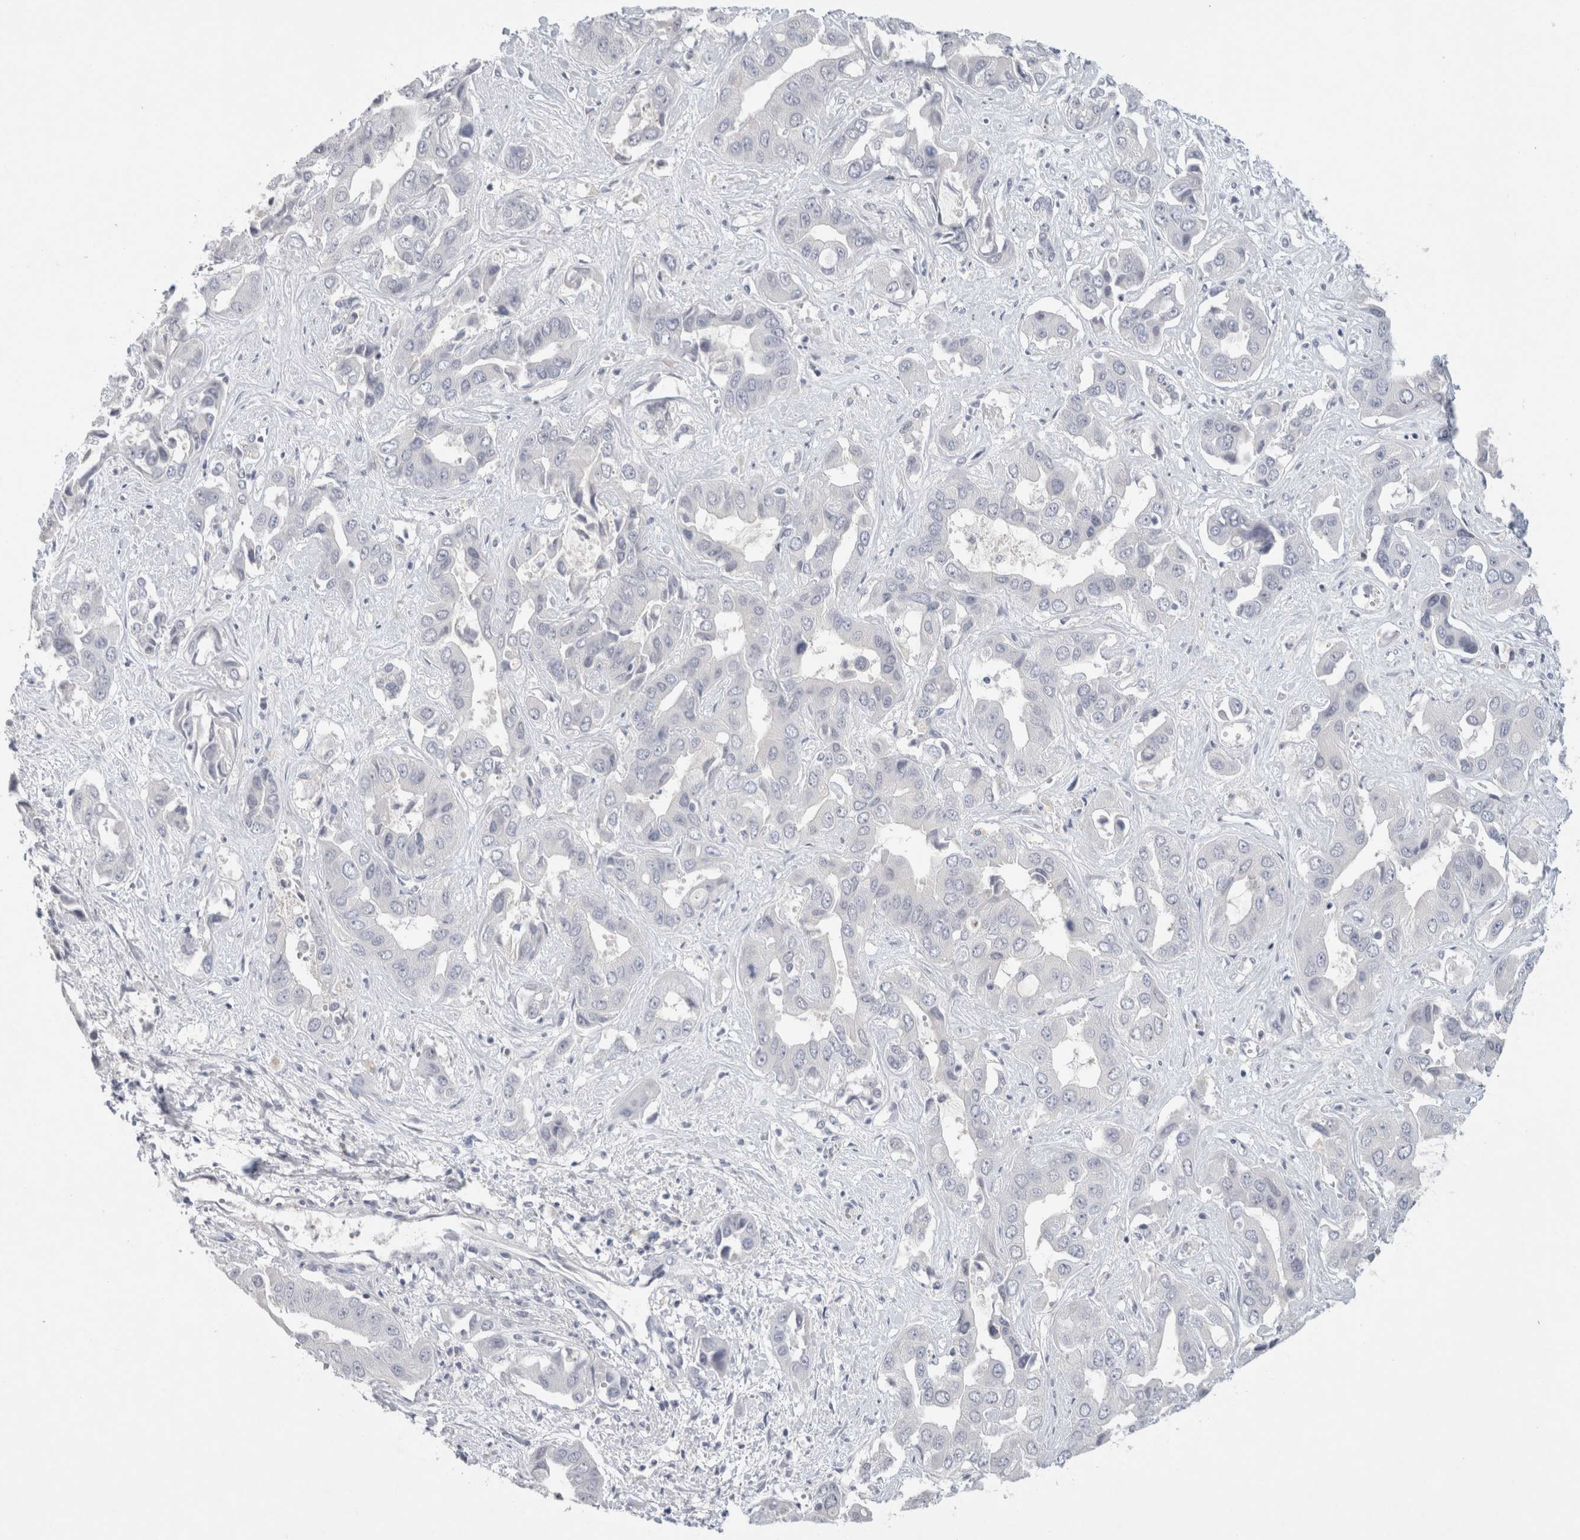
{"staining": {"intensity": "negative", "quantity": "none", "location": "none"}, "tissue": "liver cancer", "cell_type": "Tumor cells", "image_type": "cancer", "snomed": [{"axis": "morphology", "description": "Cholangiocarcinoma"}, {"axis": "topography", "description": "Liver"}], "caption": "There is no significant positivity in tumor cells of liver cholangiocarcinoma.", "gene": "TONSL", "patient": {"sex": "female", "age": 52}}